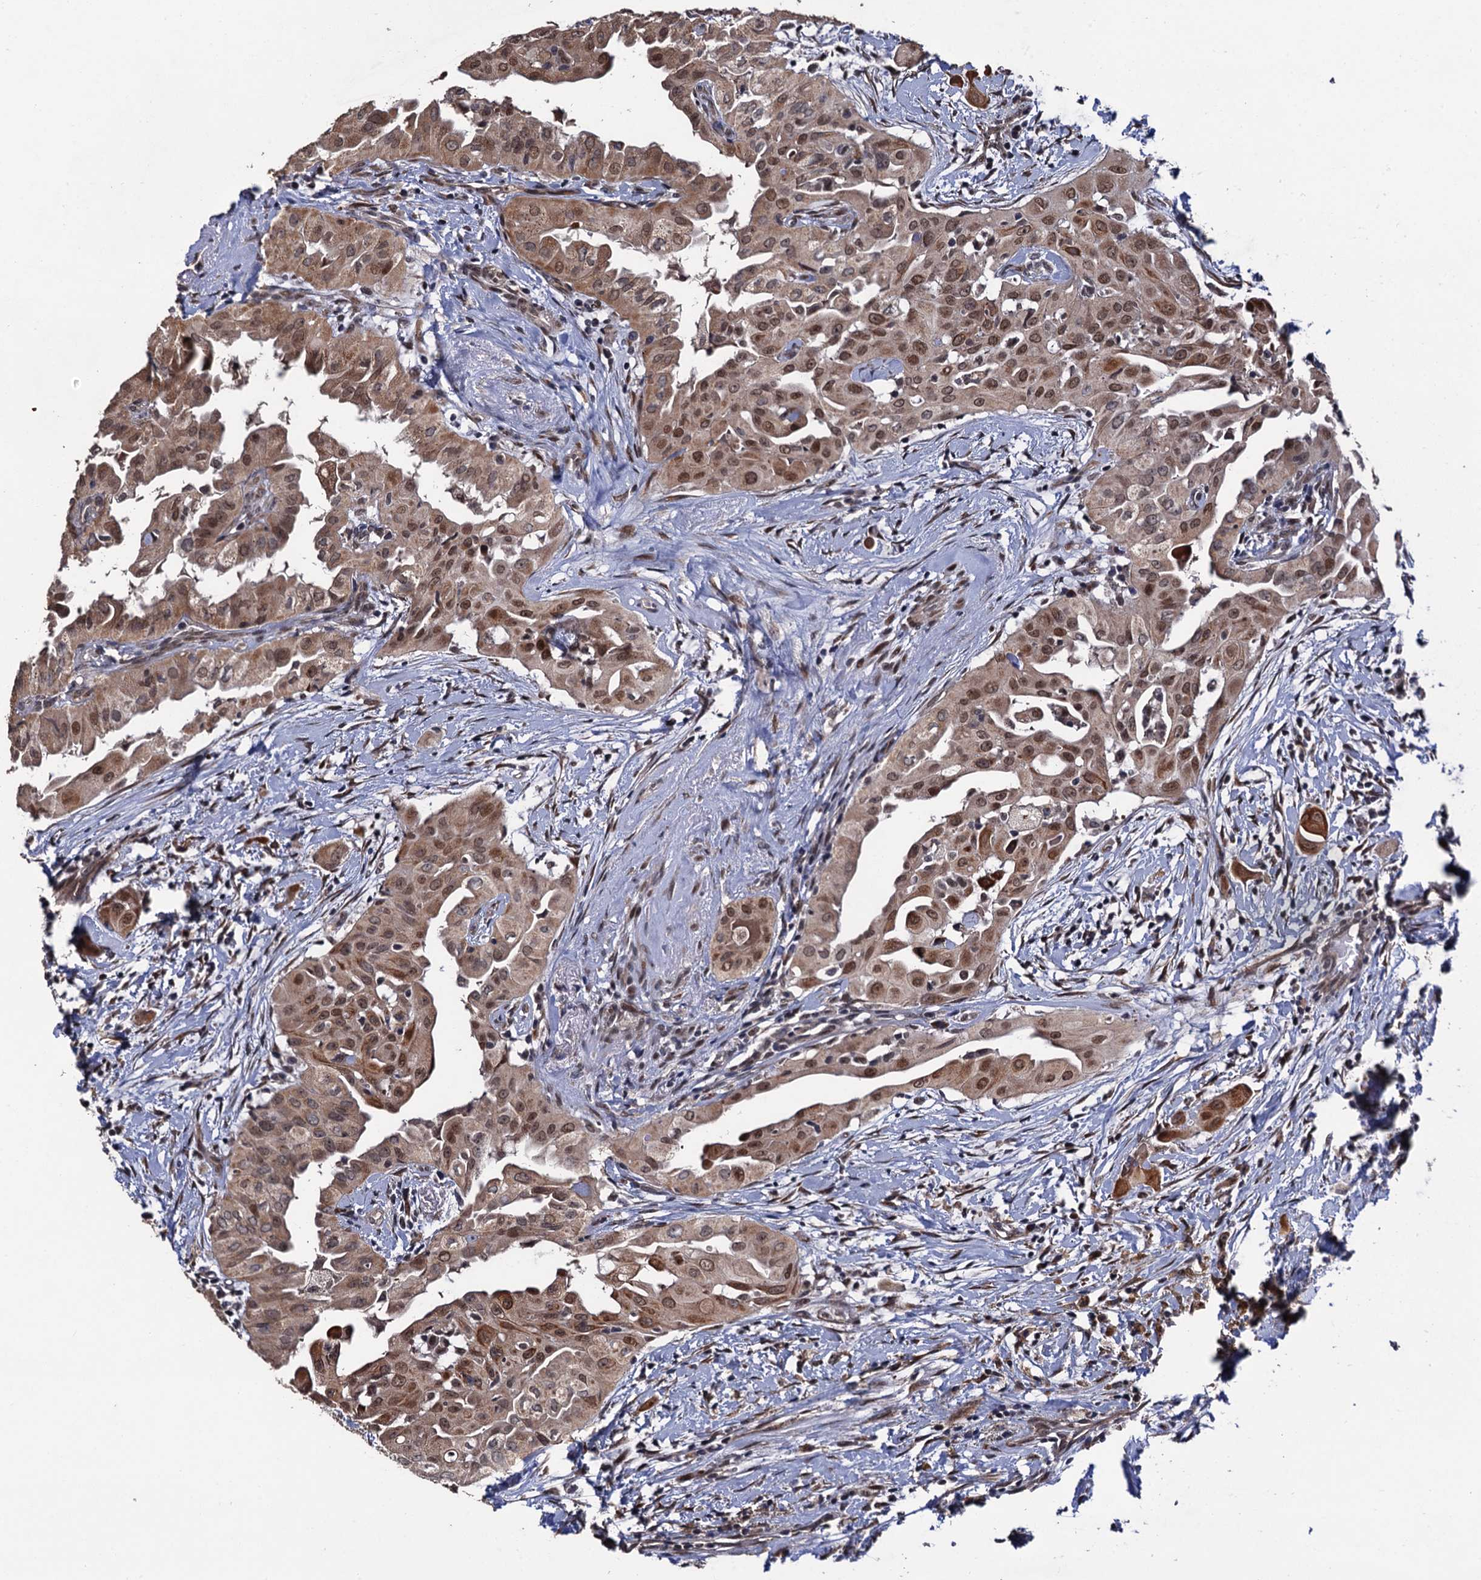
{"staining": {"intensity": "moderate", "quantity": ">75%", "location": "cytoplasmic/membranous,nuclear"}, "tissue": "thyroid cancer", "cell_type": "Tumor cells", "image_type": "cancer", "snomed": [{"axis": "morphology", "description": "Papillary adenocarcinoma, NOS"}, {"axis": "topography", "description": "Thyroid gland"}], "caption": "The micrograph exhibits immunohistochemical staining of papillary adenocarcinoma (thyroid). There is moderate cytoplasmic/membranous and nuclear expression is identified in about >75% of tumor cells.", "gene": "LRRC63", "patient": {"sex": "female", "age": 59}}